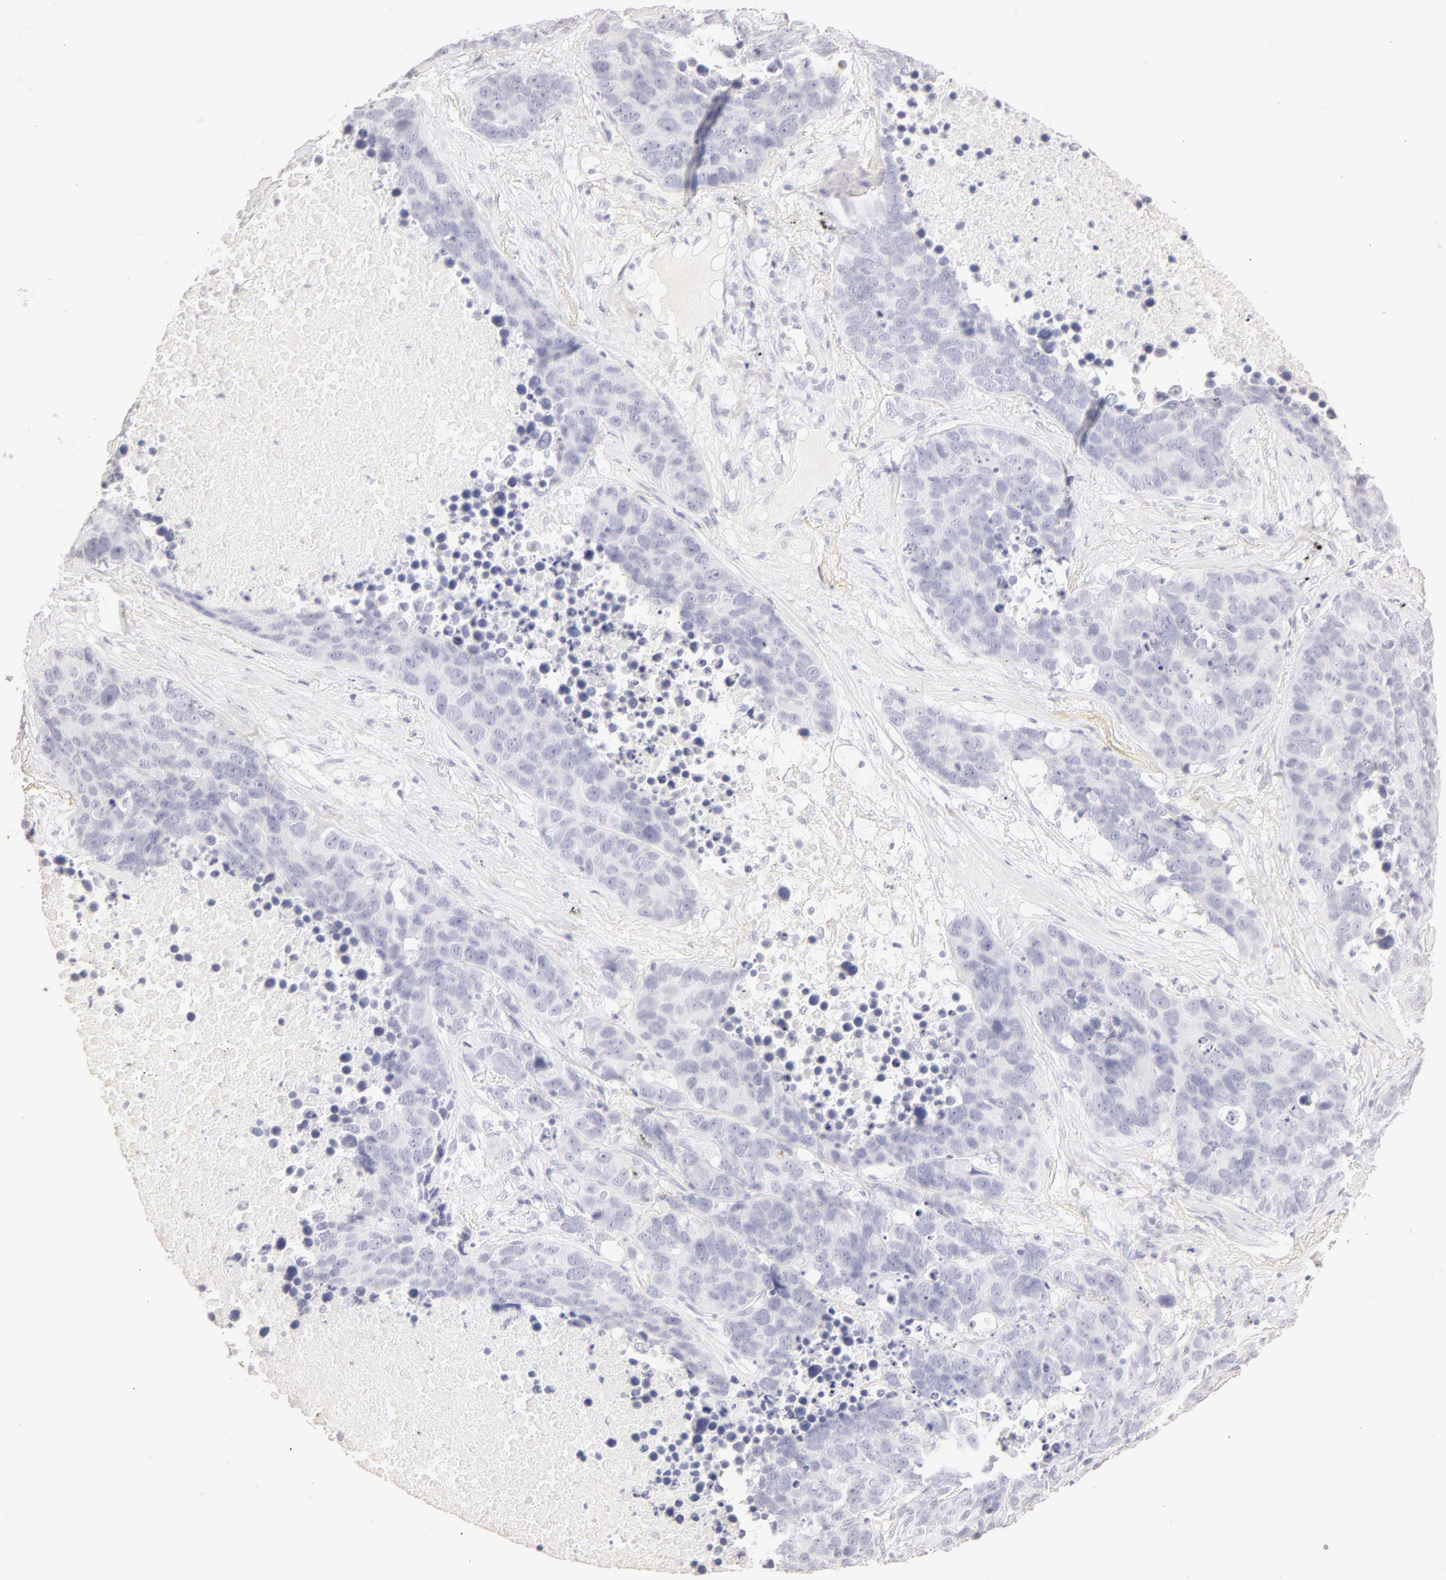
{"staining": {"intensity": "negative", "quantity": "none", "location": "none"}, "tissue": "lung cancer", "cell_type": "Tumor cells", "image_type": "cancer", "snomed": [{"axis": "morphology", "description": "Carcinoid, malignant, NOS"}, {"axis": "topography", "description": "Lung"}], "caption": "IHC of lung cancer demonstrates no expression in tumor cells.", "gene": "LGALS7B", "patient": {"sex": "male", "age": 60}}